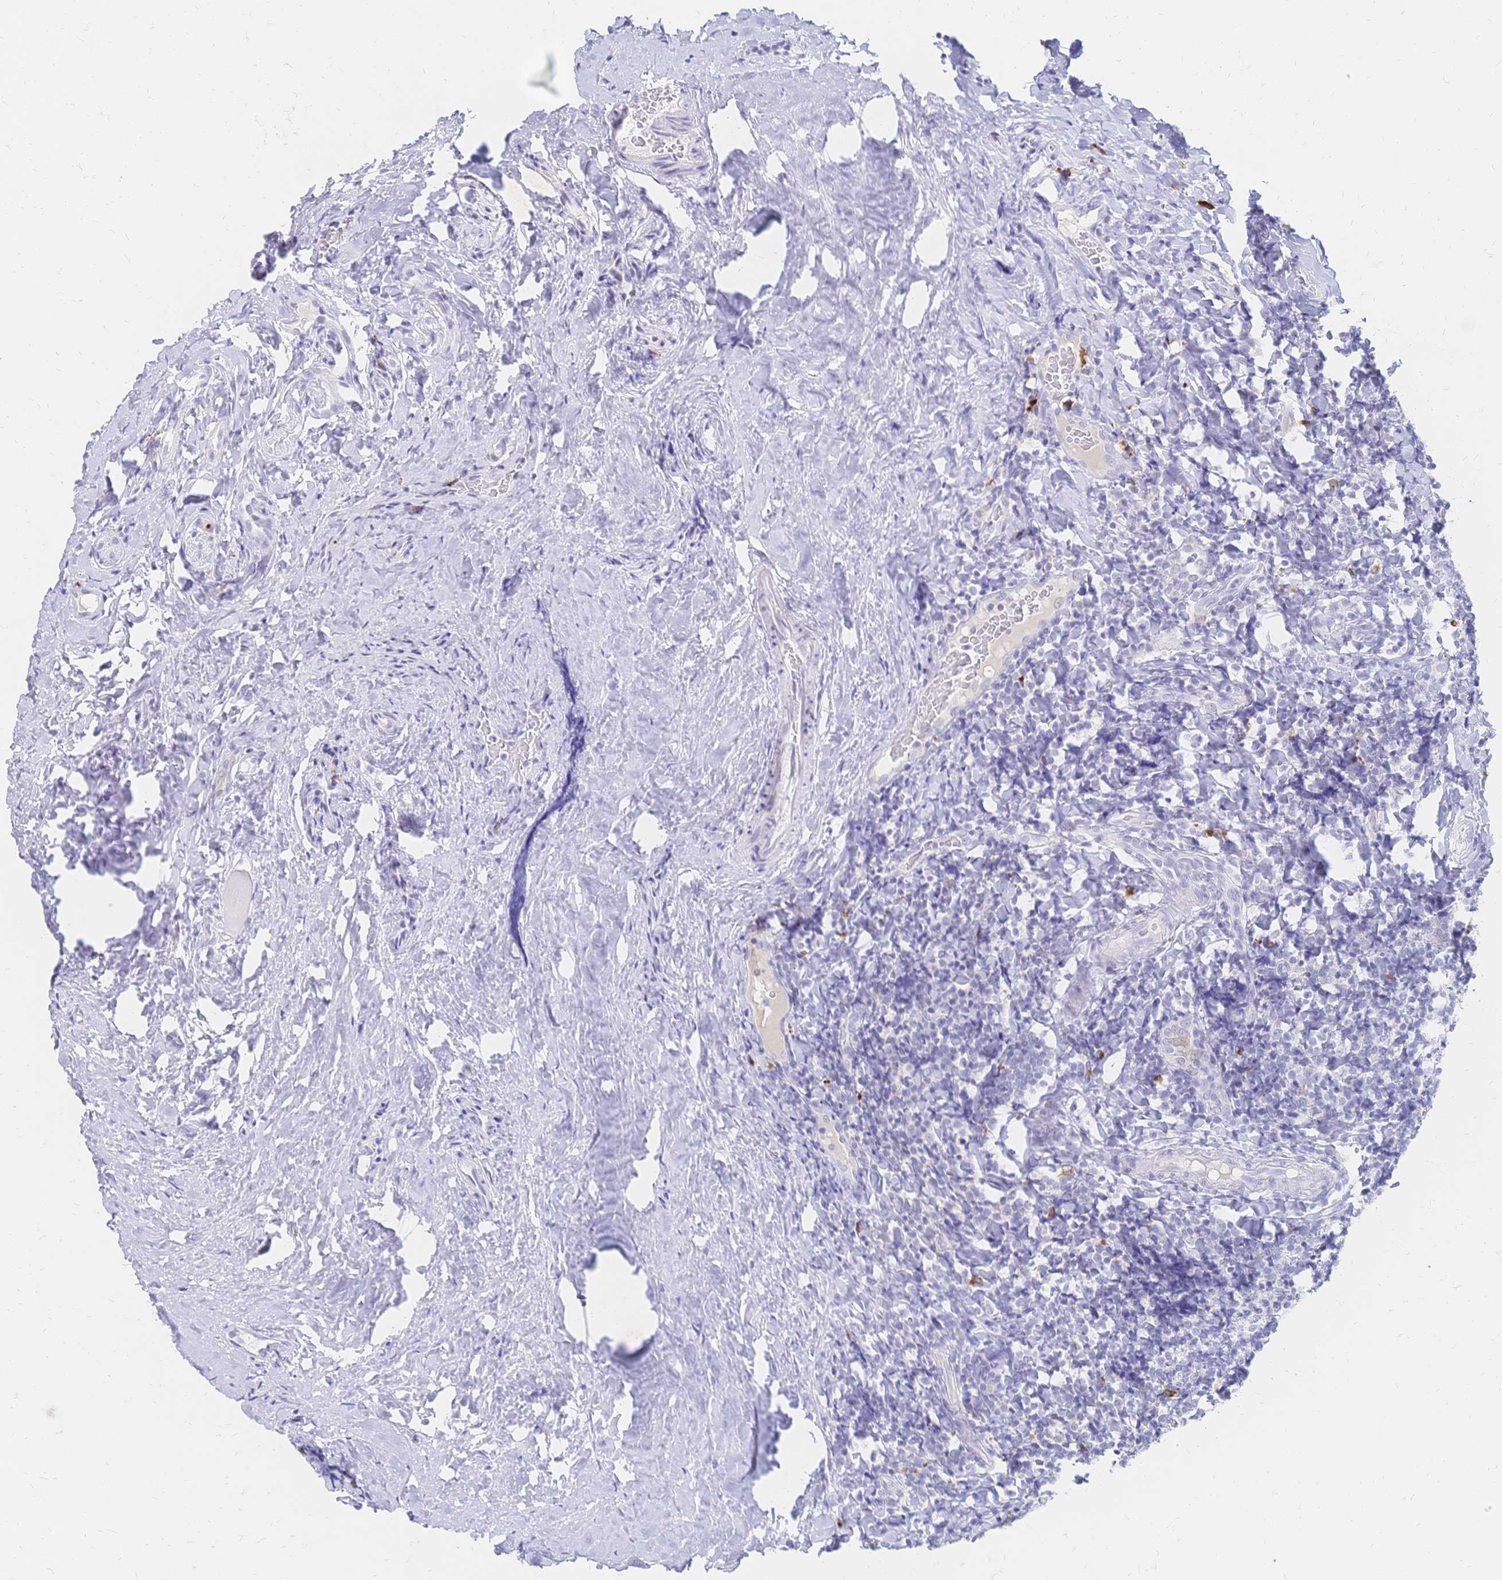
{"staining": {"intensity": "negative", "quantity": "none", "location": "none"}, "tissue": "tonsil", "cell_type": "Germinal center cells", "image_type": "normal", "snomed": [{"axis": "morphology", "description": "Normal tissue, NOS"}, {"axis": "topography", "description": "Tonsil"}], "caption": "Histopathology image shows no significant protein expression in germinal center cells of unremarkable tonsil.", "gene": "PSORS1C2", "patient": {"sex": "male", "age": 17}}